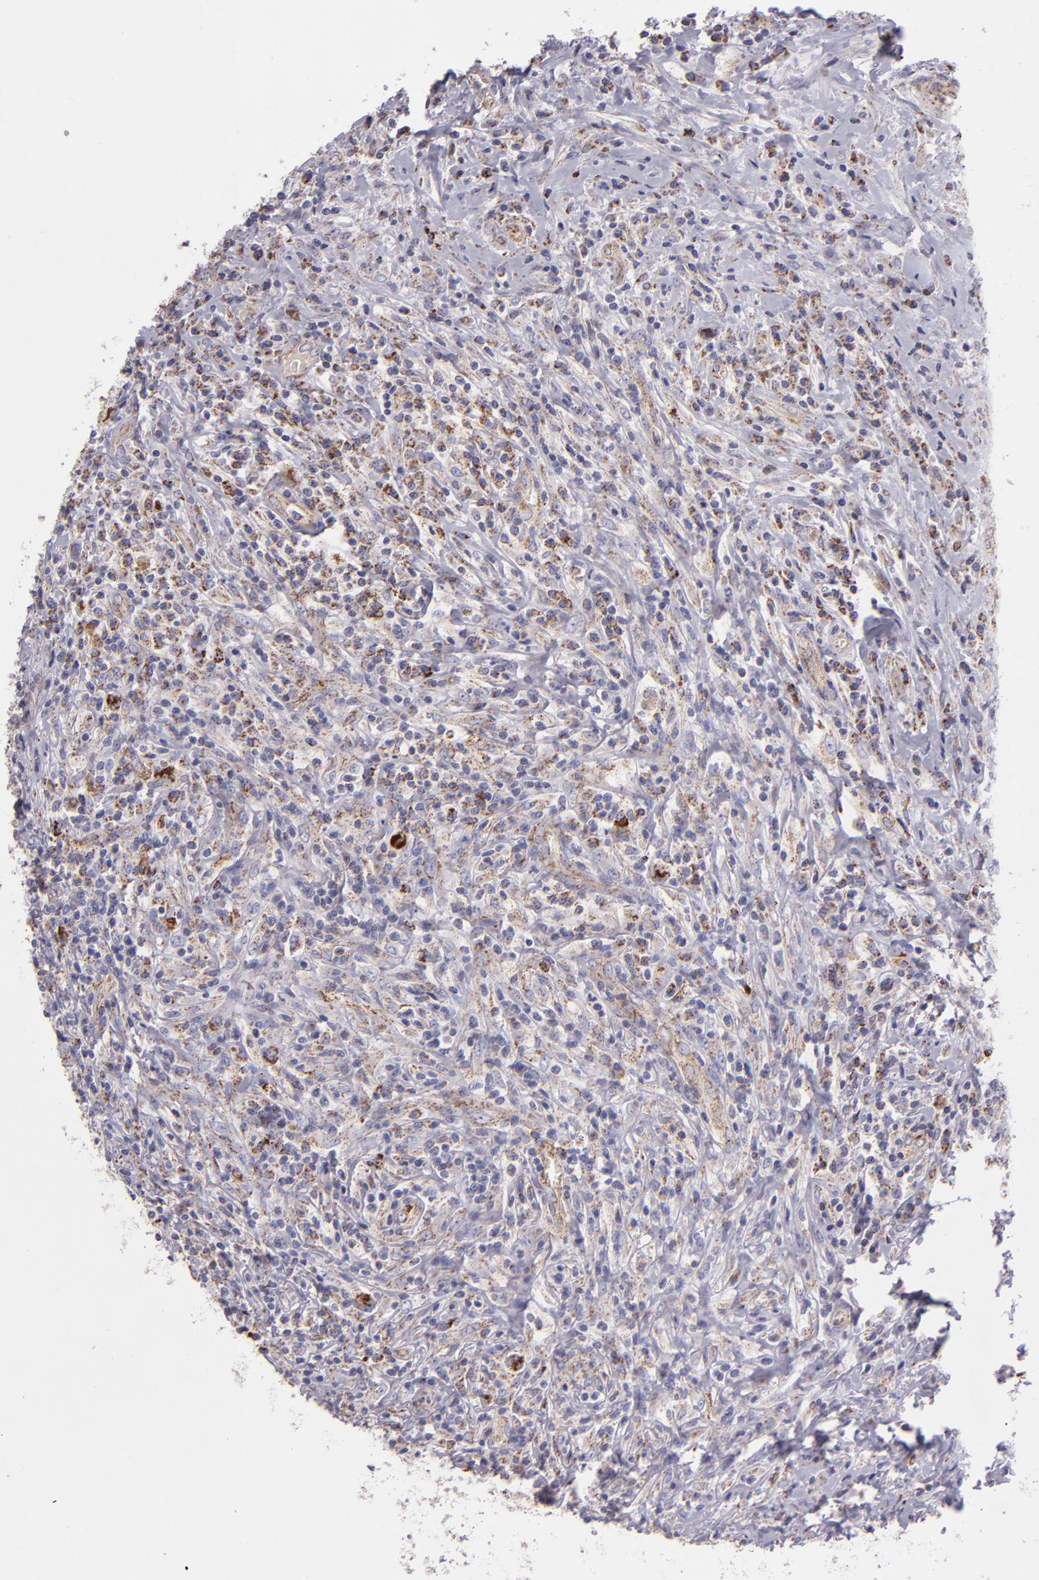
{"staining": {"intensity": "moderate", "quantity": "25%-75%", "location": "cytoplasmic/membranous"}, "tissue": "lymphoma", "cell_type": "Tumor cells", "image_type": "cancer", "snomed": [{"axis": "morphology", "description": "Hodgkin's disease, NOS"}, {"axis": "topography", "description": "Lymph node"}], "caption": "This histopathology image demonstrates IHC staining of lymphoma, with medium moderate cytoplasmic/membranous staining in about 25%-75% of tumor cells.", "gene": "HSPD1", "patient": {"sex": "female", "age": 25}}